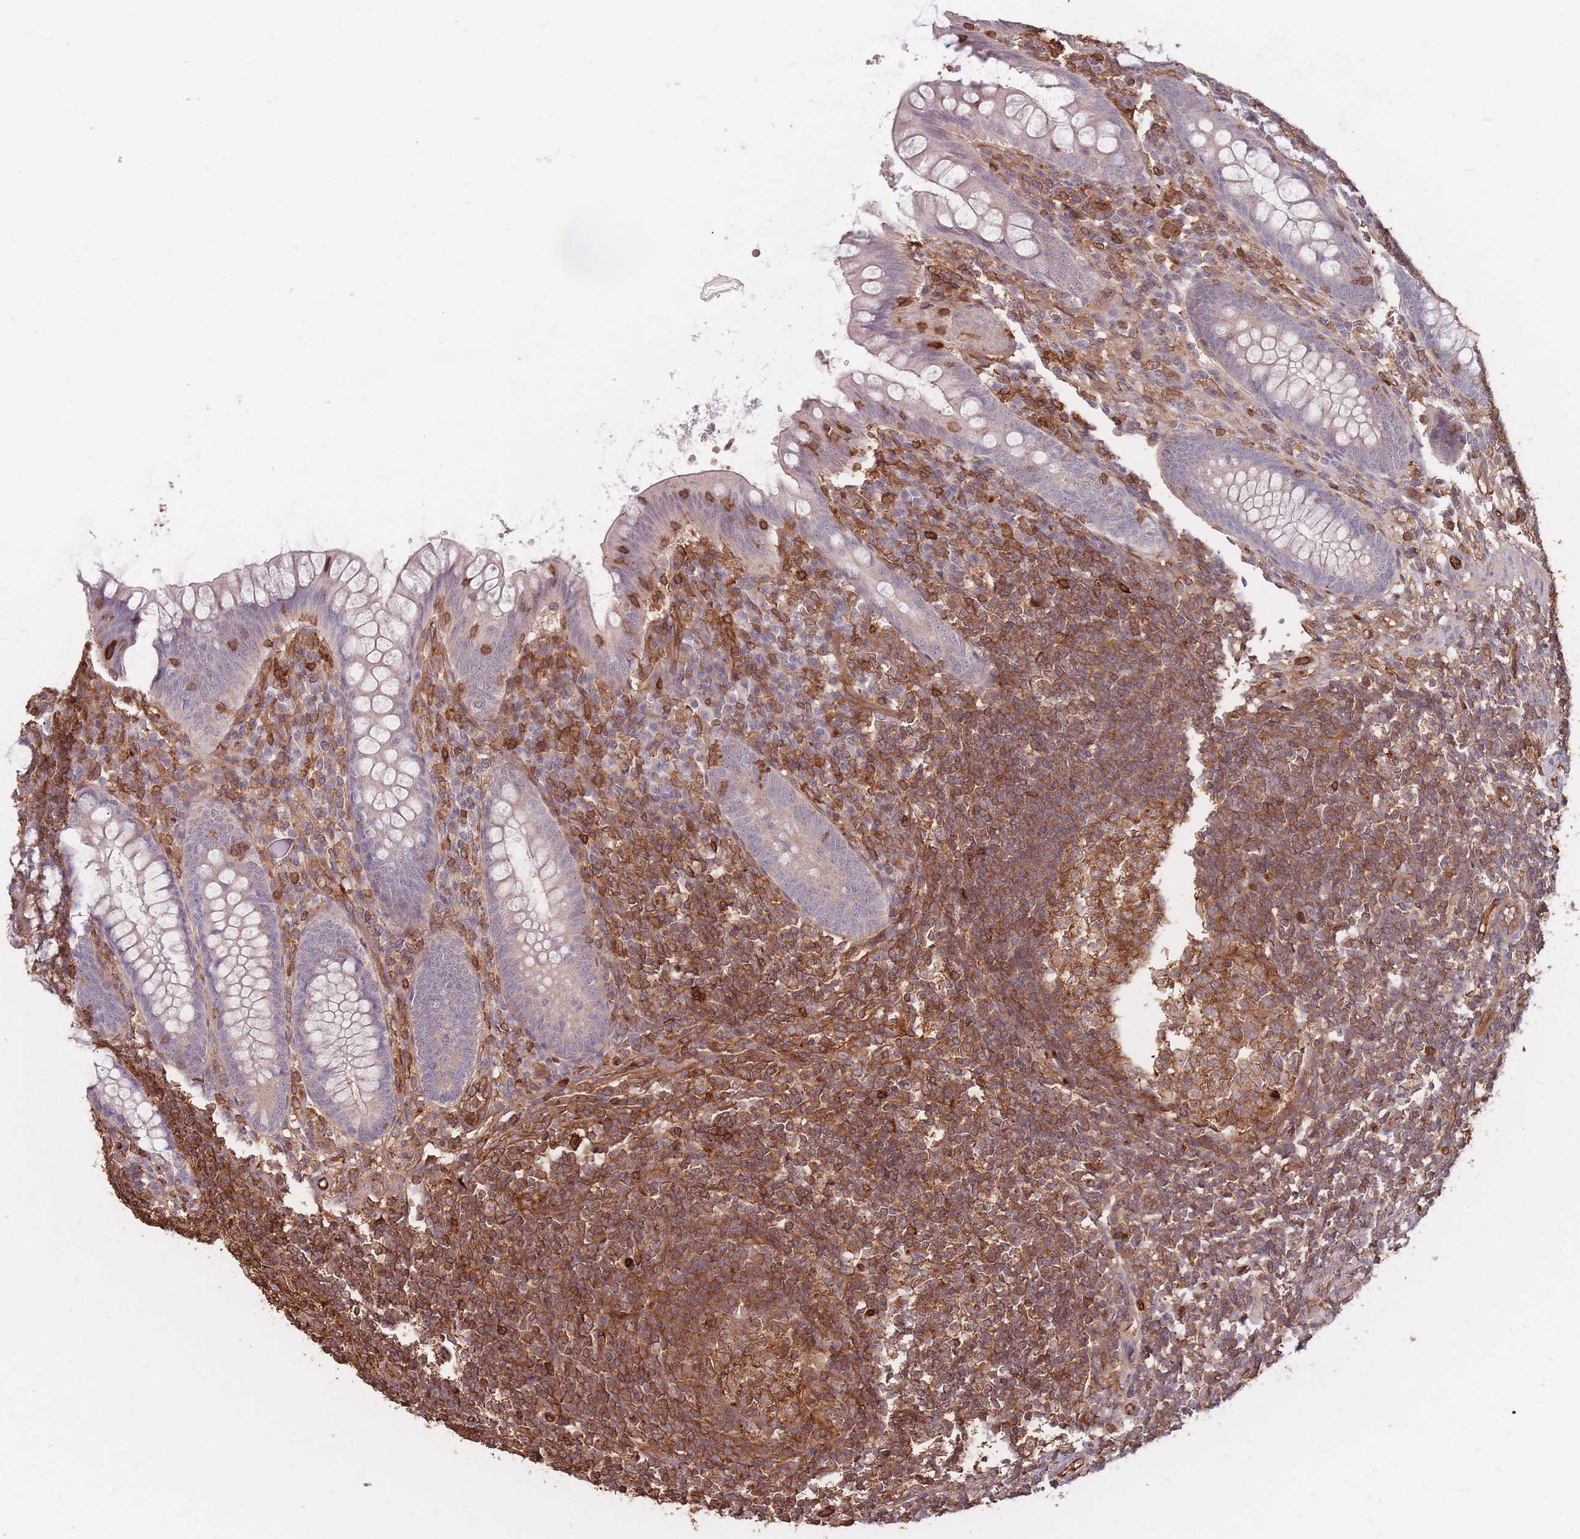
{"staining": {"intensity": "weak", "quantity": "<25%", "location": "cytoplasmic/membranous"}, "tissue": "appendix", "cell_type": "Glandular cells", "image_type": "normal", "snomed": [{"axis": "morphology", "description": "Normal tissue, NOS"}, {"axis": "topography", "description": "Appendix"}], "caption": "Immunohistochemistry (IHC) of benign human appendix reveals no positivity in glandular cells.", "gene": "PLS3", "patient": {"sex": "female", "age": 33}}